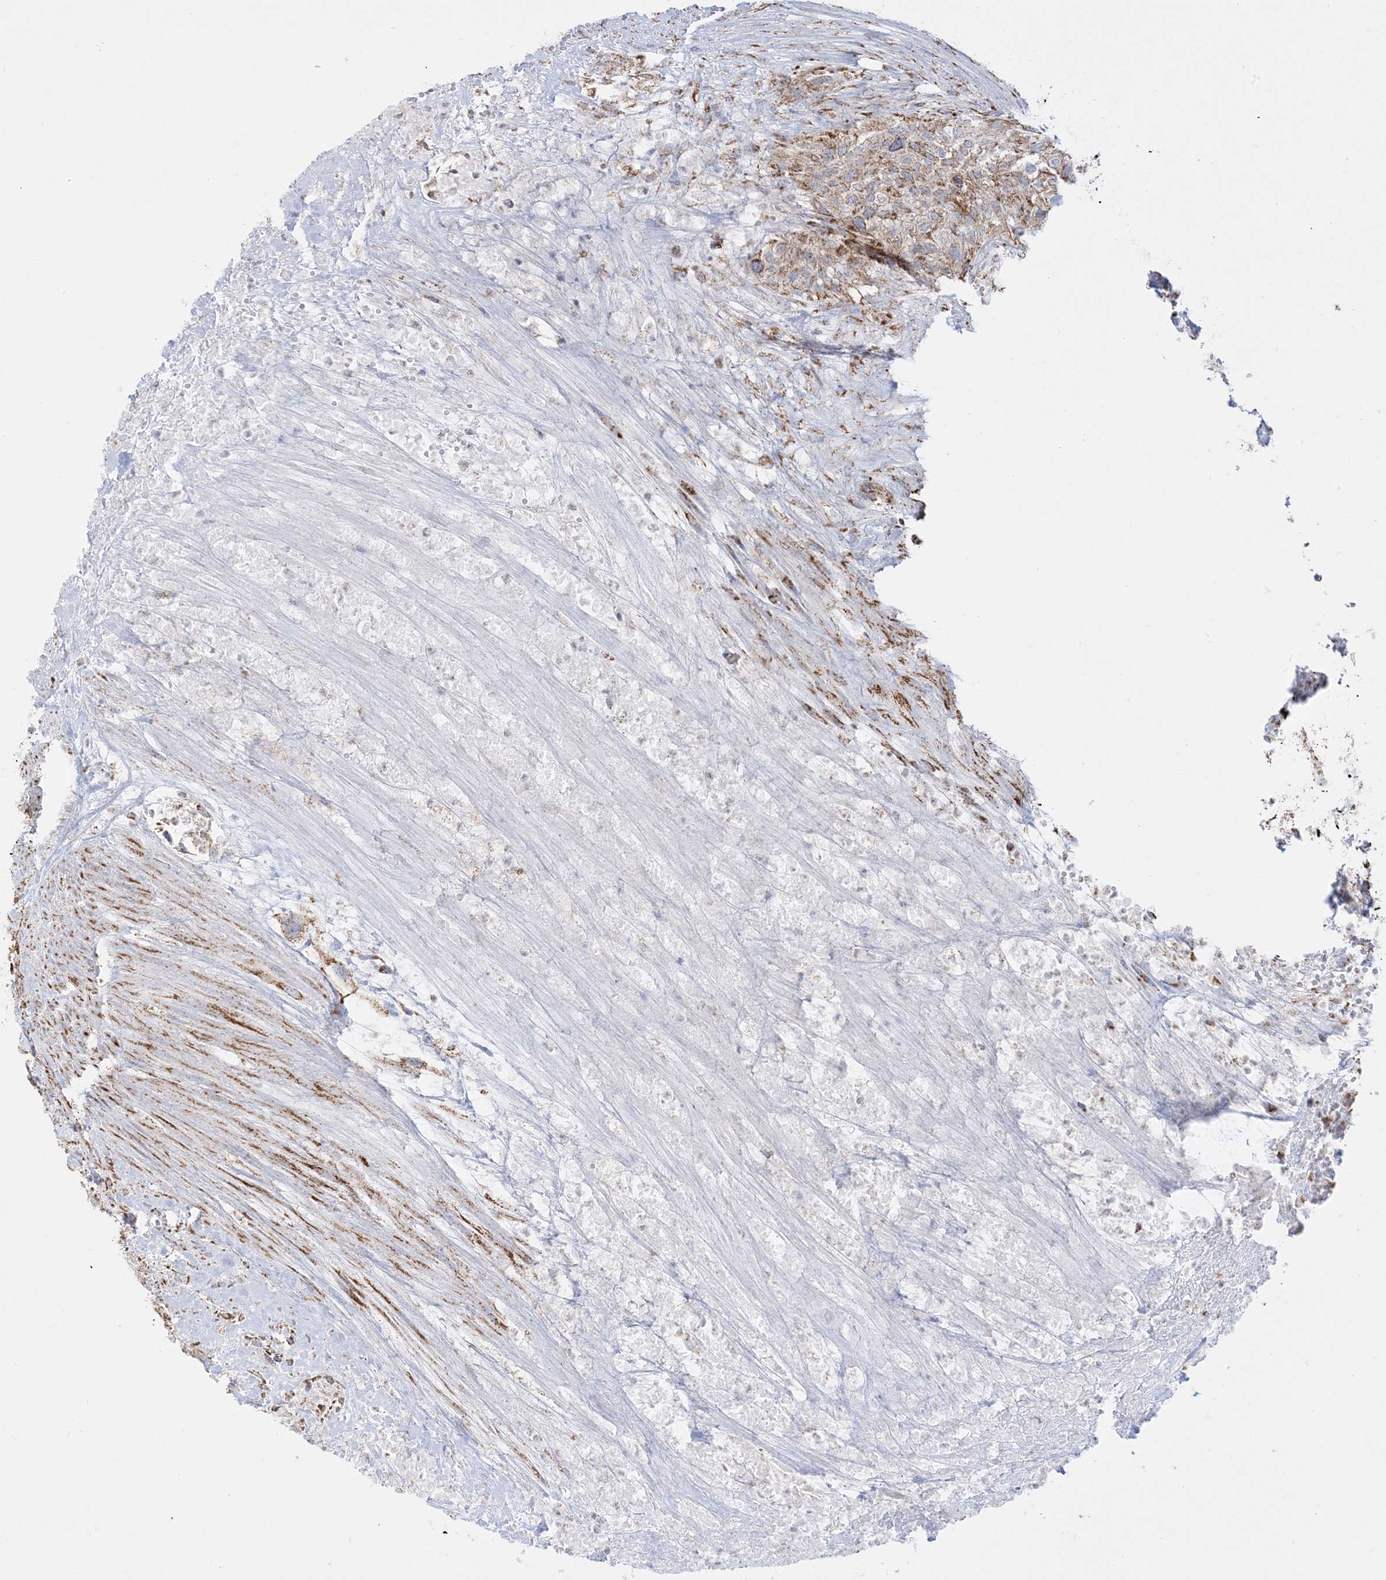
{"staining": {"intensity": "moderate", "quantity": ">75%", "location": "cytoplasmic/membranous"}, "tissue": "urothelial cancer", "cell_type": "Tumor cells", "image_type": "cancer", "snomed": [{"axis": "morphology", "description": "Urothelial carcinoma, High grade"}, {"axis": "topography", "description": "Urinary bladder"}], "caption": "Moderate cytoplasmic/membranous protein expression is seen in approximately >75% of tumor cells in high-grade urothelial carcinoma. The protein is stained brown, and the nuclei are stained in blue (DAB (3,3'-diaminobenzidine) IHC with brightfield microscopy, high magnification).", "gene": "MRPS36", "patient": {"sex": "male", "age": 35}}